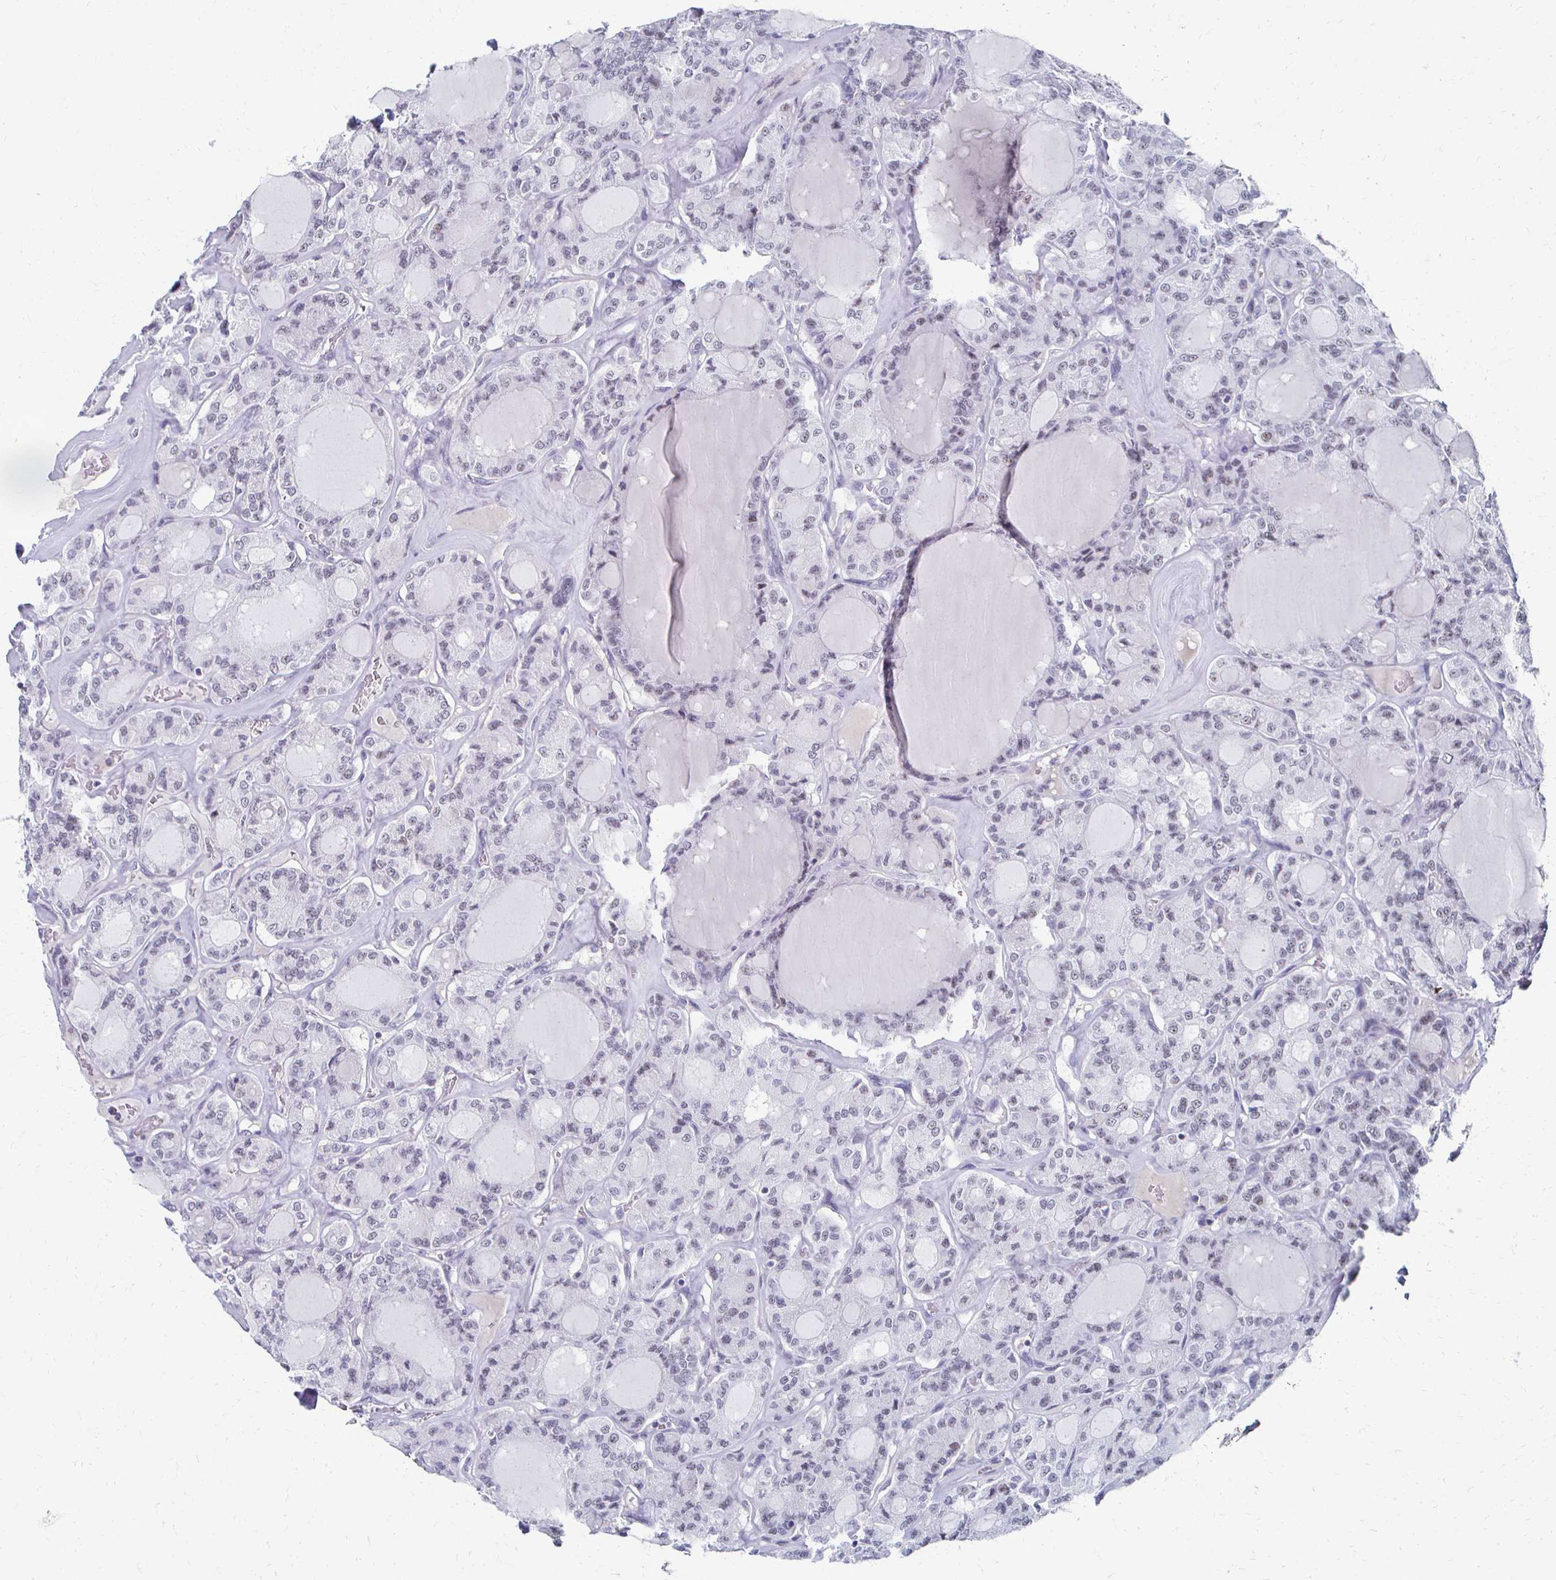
{"staining": {"intensity": "negative", "quantity": "none", "location": "none"}, "tissue": "thyroid cancer", "cell_type": "Tumor cells", "image_type": "cancer", "snomed": [{"axis": "morphology", "description": "Papillary adenocarcinoma, NOS"}, {"axis": "topography", "description": "Thyroid gland"}], "caption": "The micrograph demonstrates no significant positivity in tumor cells of thyroid papillary adenocarcinoma.", "gene": "CXCR2", "patient": {"sex": "male", "age": 87}}